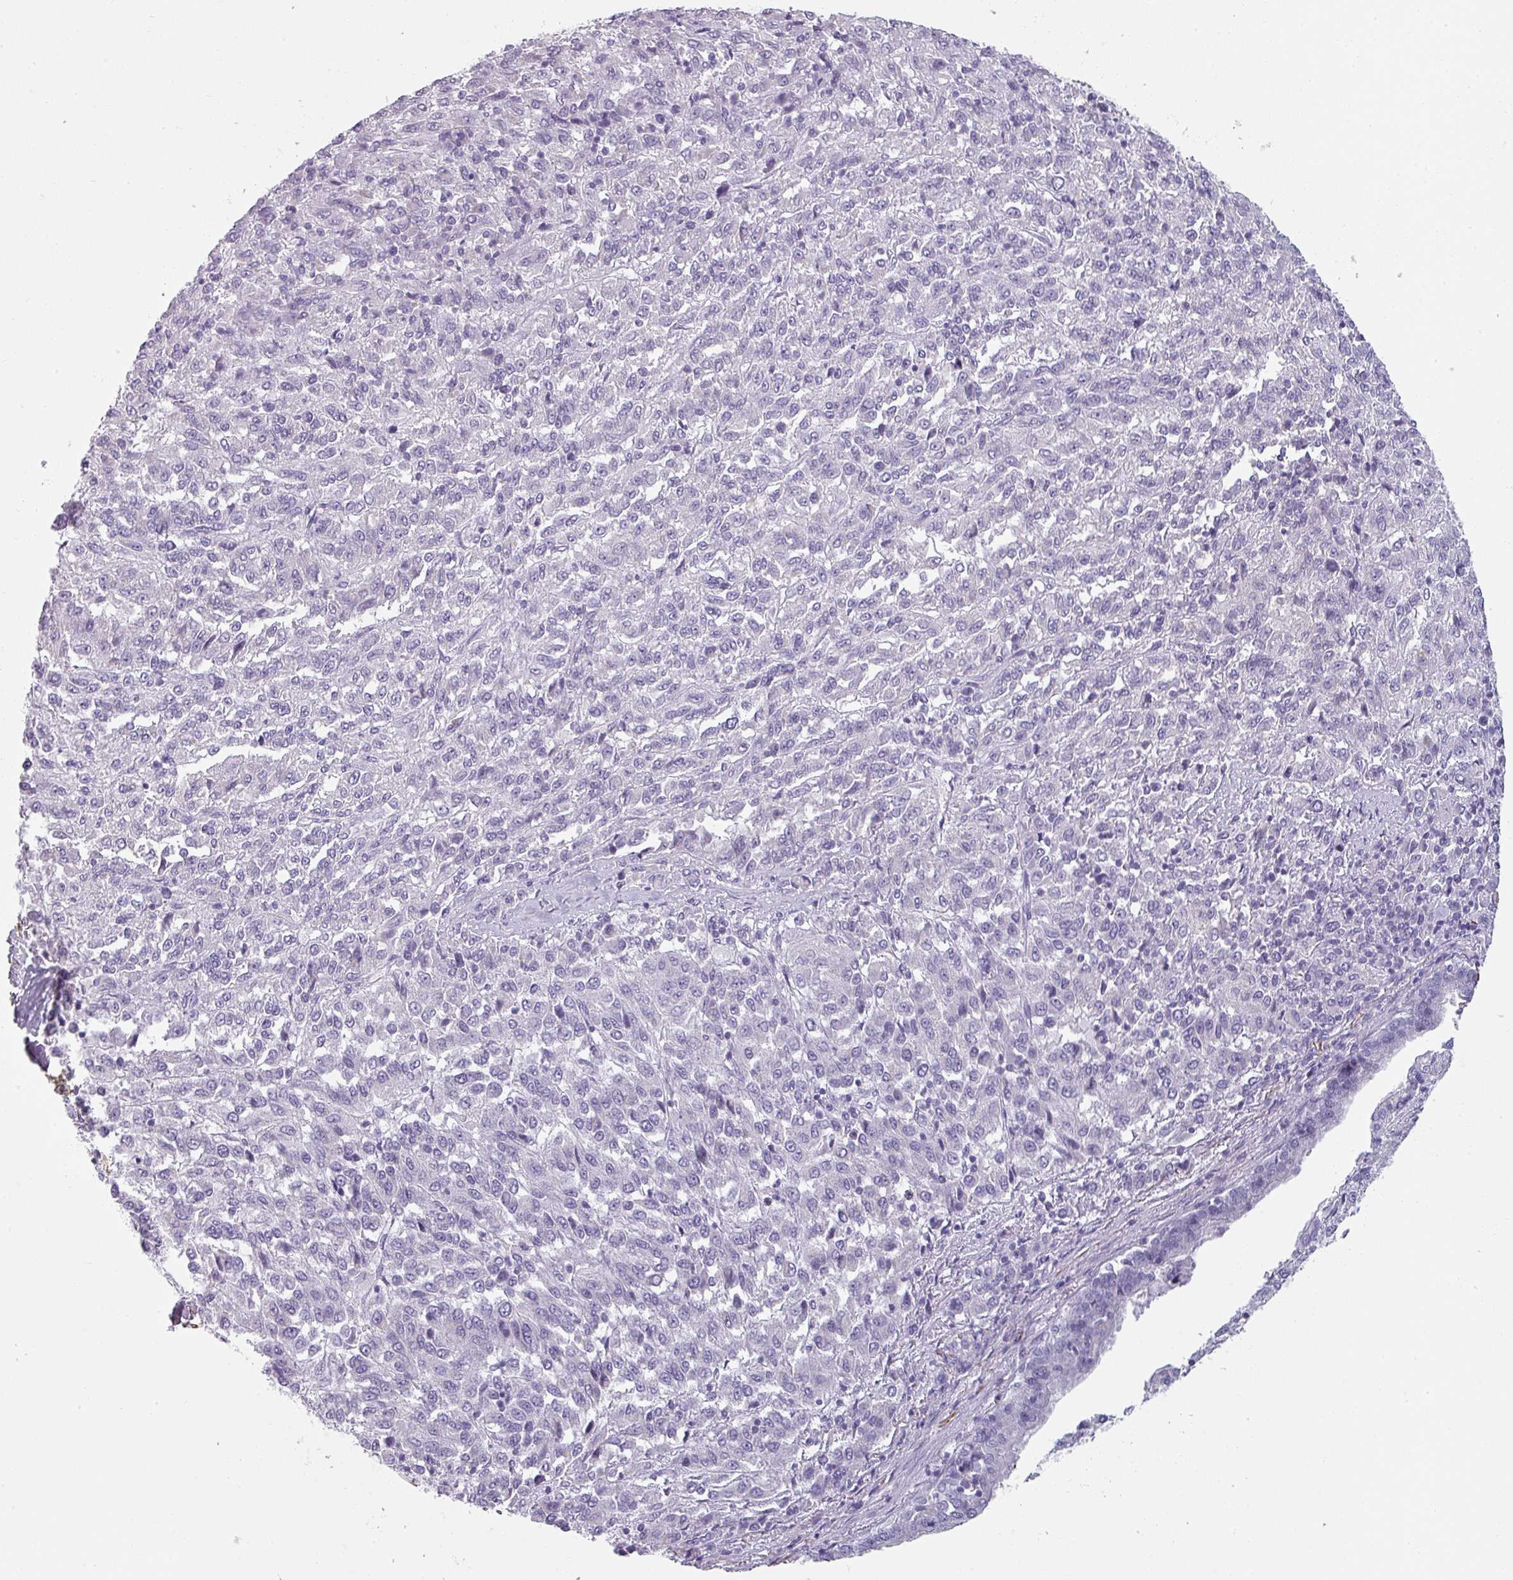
{"staining": {"intensity": "negative", "quantity": "none", "location": "none"}, "tissue": "melanoma", "cell_type": "Tumor cells", "image_type": "cancer", "snomed": [{"axis": "morphology", "description": "Malignant melanoma, Metastatic site"}, {"axis": "topography", "description": "Lung"}], "caption": "DAB immunohistochemical staining of human melanoma demonstrates no significant expression in tumor cells.", "gene": "SFTPA1", "patient": {"sex": "male", "age": 64}}